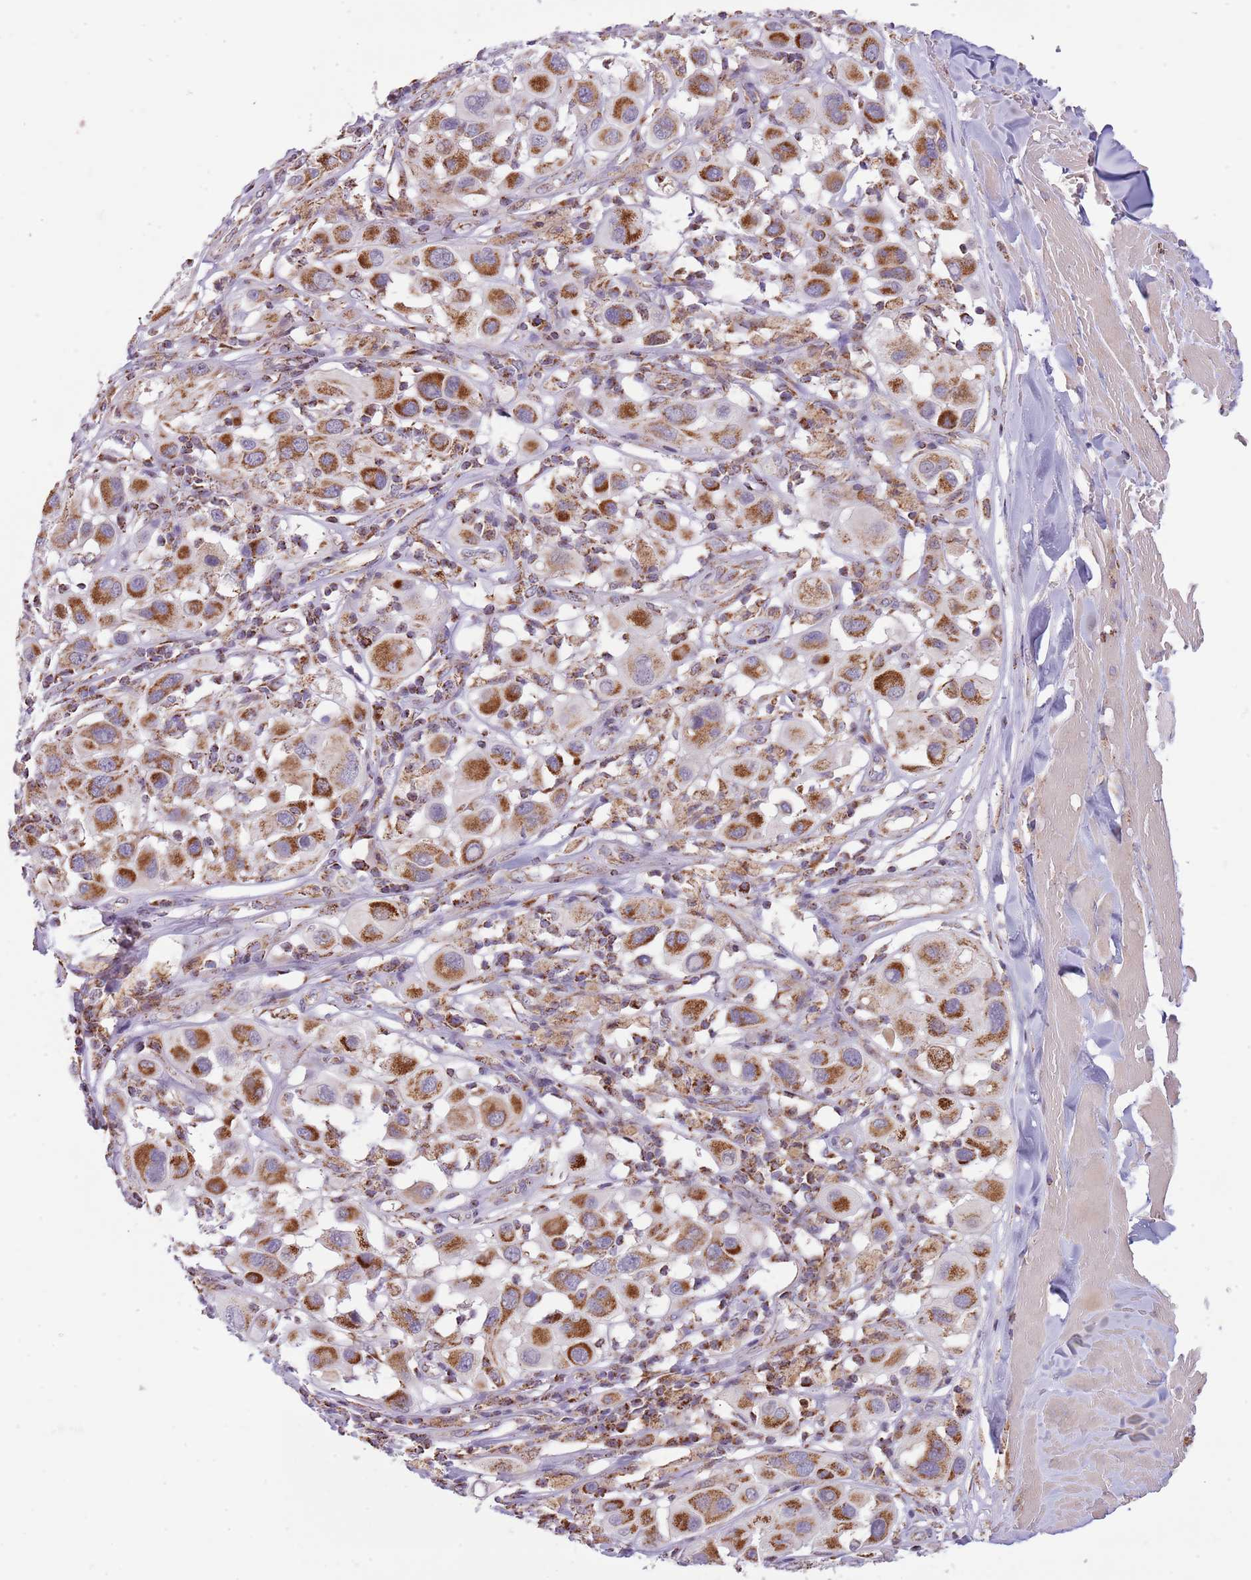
{"staining": {"intensity": "strong", "quantity": ">75%", "location": "cytoplasmic/membranous"}, "tissue": "melanoma", "cell_type": "Tumor cells", "image_type": "cancer", "snomed": [{"axis": "morphology", "description": "Malignant melanoma, Metastatic site"}, {"axis": "topography", "description": "Skin"}], "caption": "This photomicrograph shows IHC staining of human melanoma, with high strong cytoplasmic/membranous staining in approximately >75% of tumor cells.", "gene": "LHX6", "patient": {"sex": "male", "age": 41}}